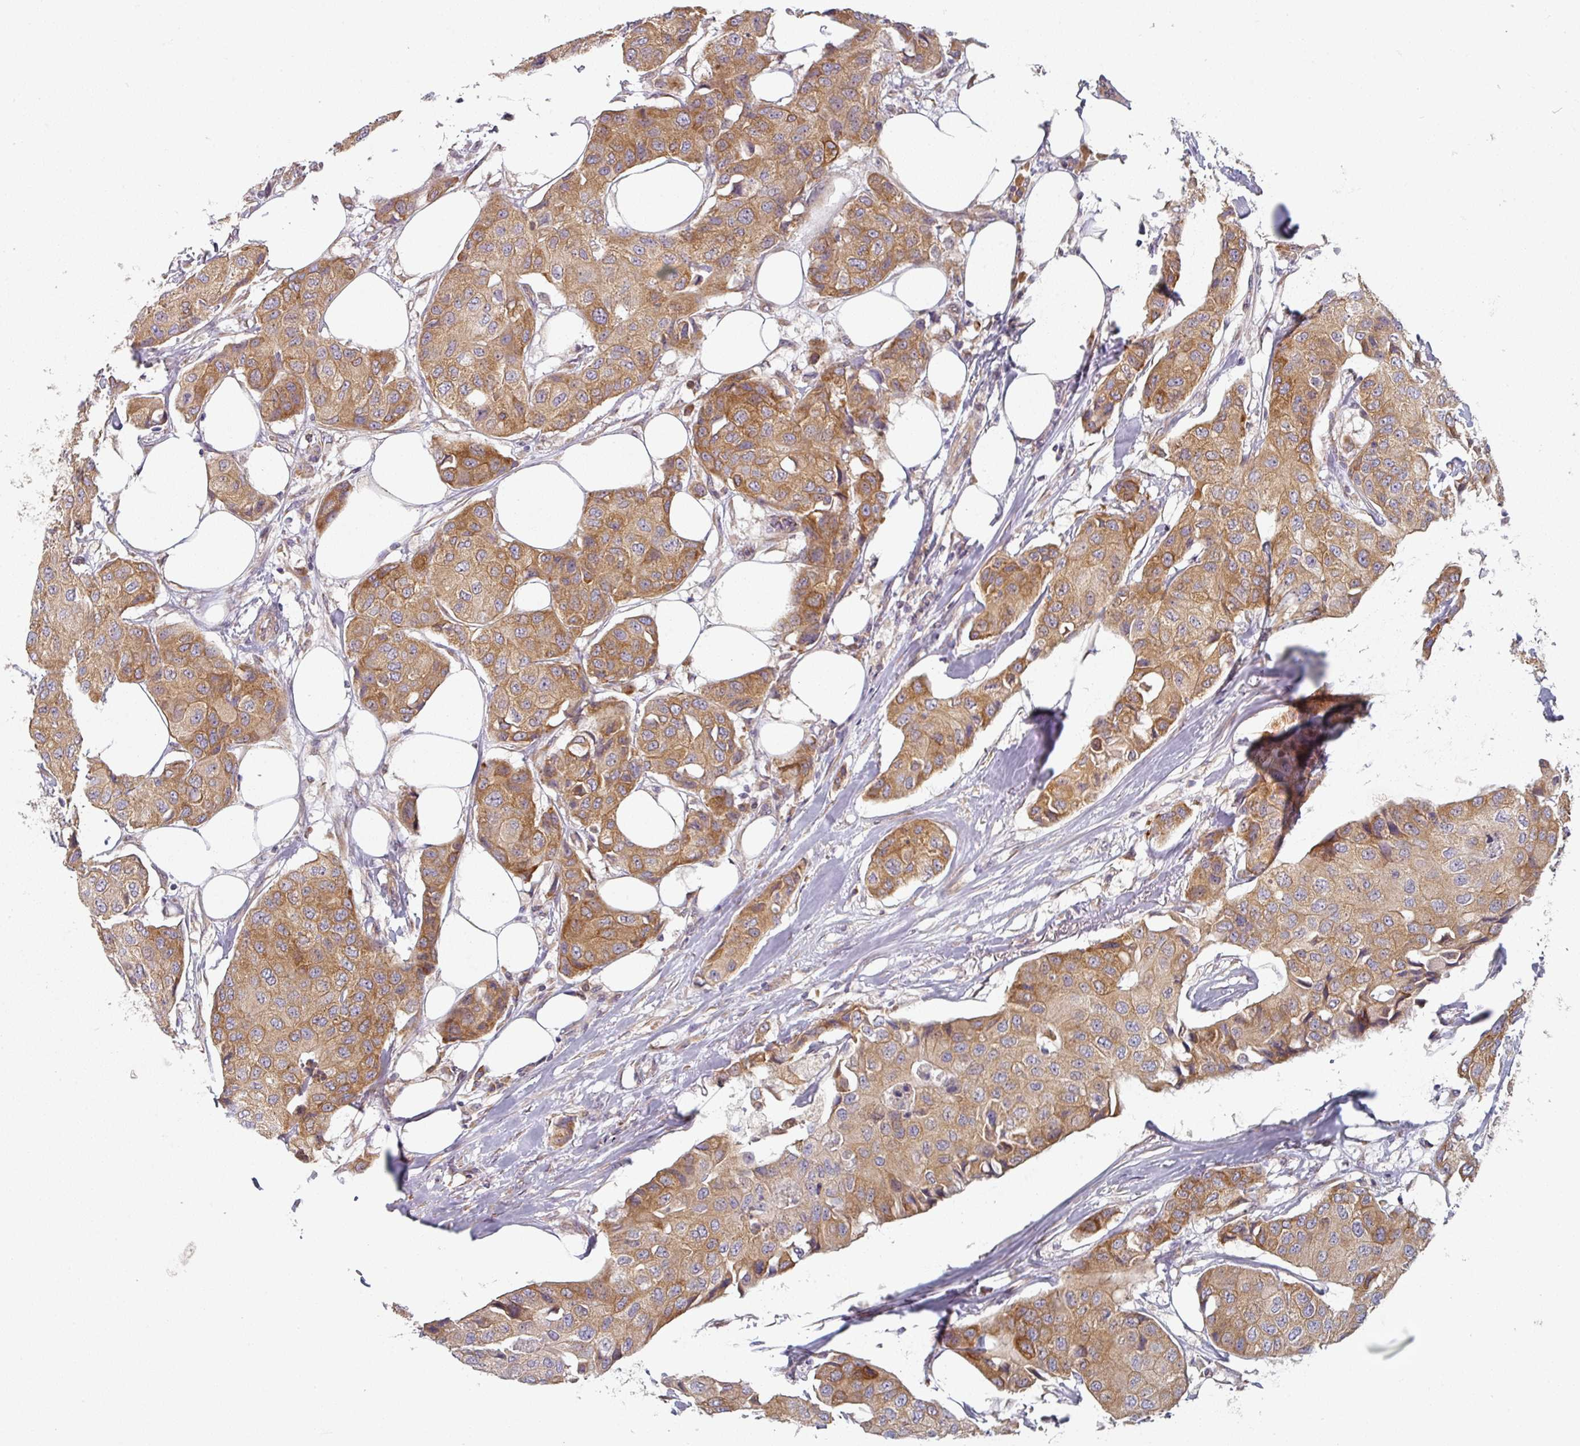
{"staining": {"intensity": "moderate", "quantity": ">75%", "location": "cytoplasmic/membranous"}, "tissue": "breast cancer", "cell_type": "Tumor cells", "image_type": "cancer", "snomed": [{"axis": "morphology", "description": "Duct carcinoma"}, {"axis": "topography", "description": "Breast"}], "caption": "This photomicrograph demonstrates breast cancer (infiltrating ductal carcinoma) stained with immunohistochemistry to label a protein in brown. The cytoplasmic/membranous of tumor cells show moderate positivity for the protein. Nuclei are counter-stained blue.", "gene": "TAPT1", "patient": {"sex": "female", "age": 80}}